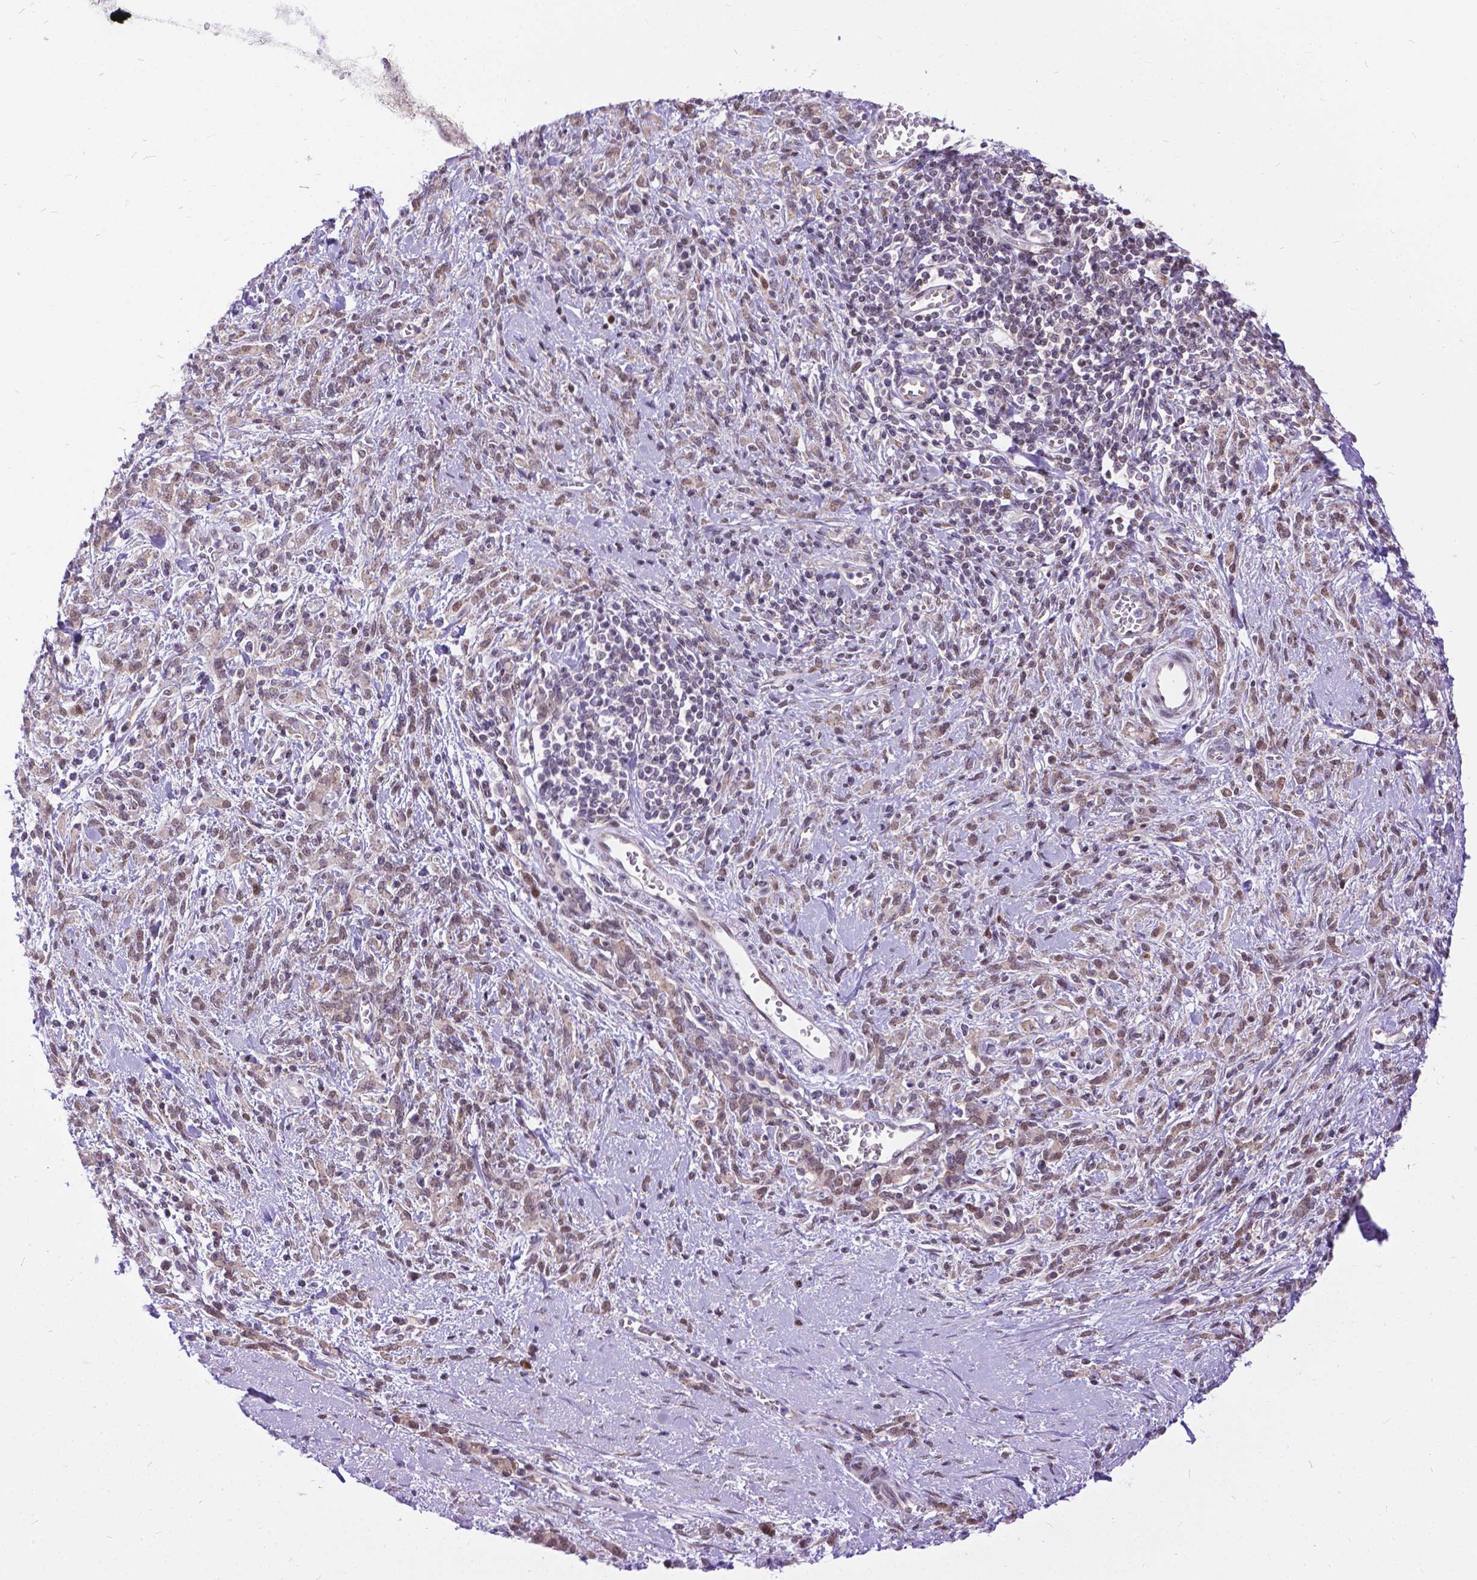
{"staining": {"intensity": "weak", "quantity": ">75%", "location": "cytoplasmic/membranous,nuclear"}, "tissue": "stomach cancer", "cell_type": "Tumor cells", "image_type": "cancer", "snomed": [{"axis": "morphology", "description": "Adenocarcinoma, NOS"}, {"axis": "topography", "description": "Stomach"}], "caption": "DAB (3,3'-diaminobenzidine) immunohistochemical staining of human stomach cancer displays weak cytoplasmic/membranous and nuclear protein staining in approximately >75% of tumor cells. (IHC, brightfield microscopy, high magnification).", "gene": "FAM124B", "patient": {"sex": "female", "age": 57}}